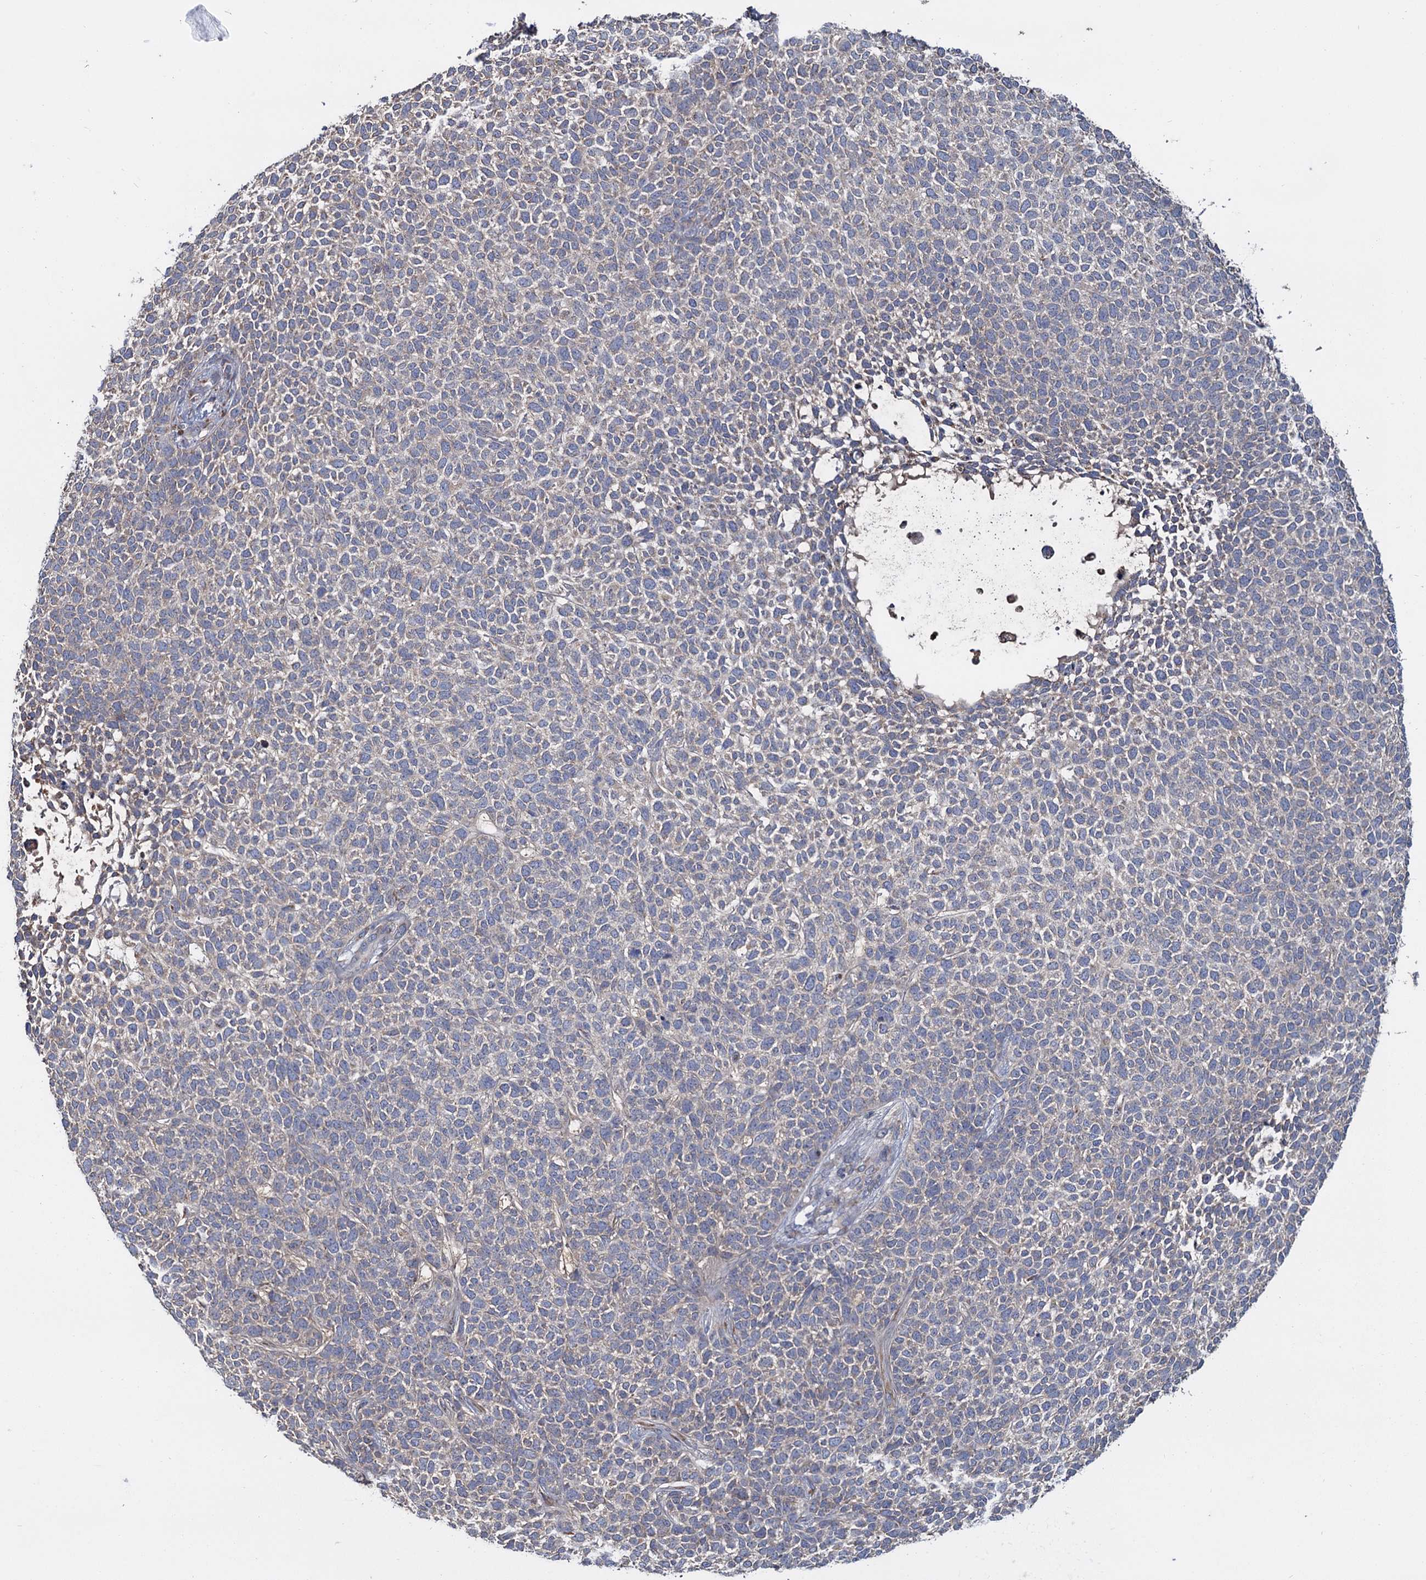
{"staining": {"intensity": "negative", "quantity": "none", "location": "none"}, "tissue": "skin cancer", "cell_type": "Tumor cells", "image_type": "cancer", "snomed": [{"axis": "morphology", "description": "Basal cell carcinoma"}, {"axis": "topography", "description": "Skin"}], "caption": "Skin cancer (basal cell carcinoma) was stained to show a protein in brown. There is no significant positivity in tumor cells.", "gene": "LRRC51", "patient": {"sex": "female", "age": 84}}